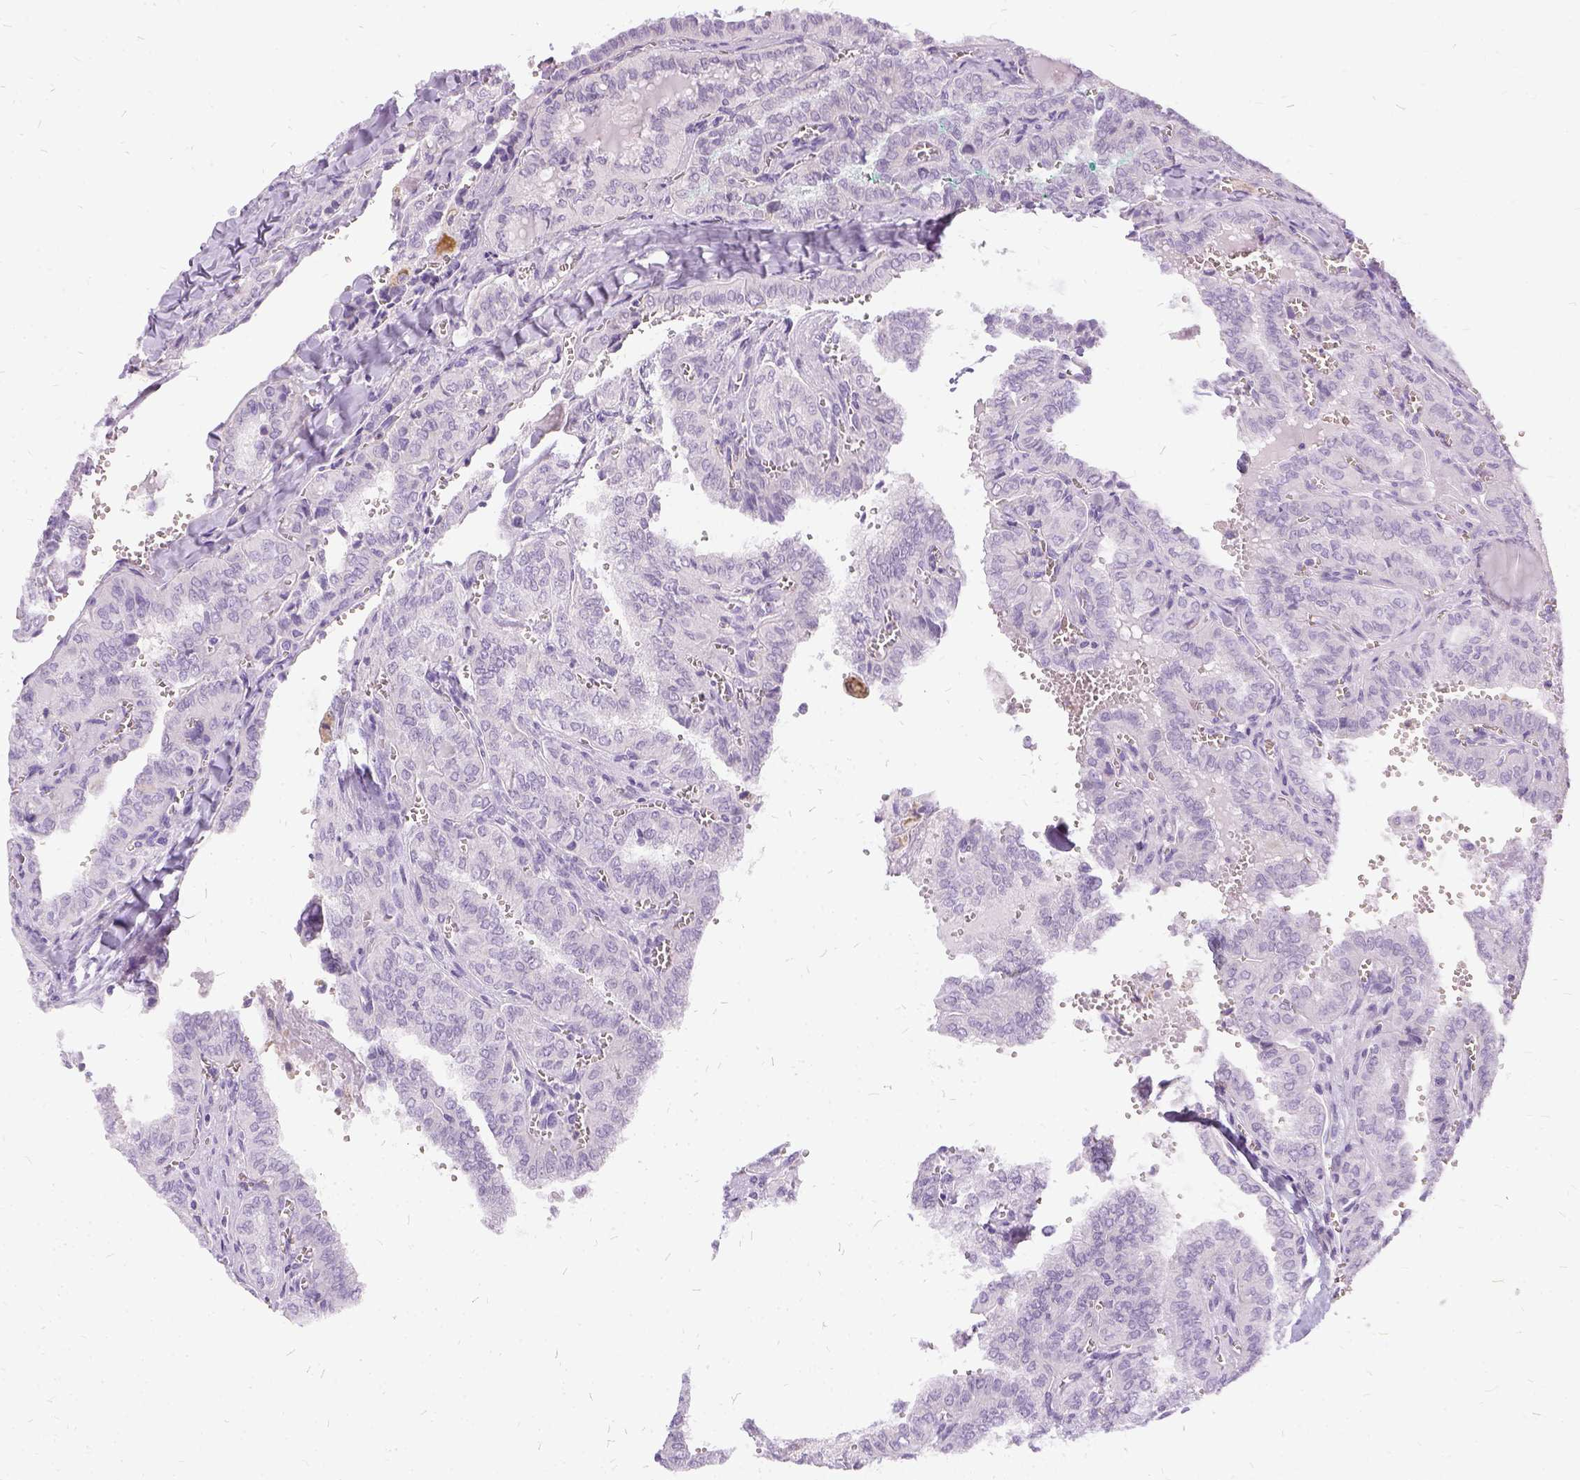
{"staining": {"intensity": "negative", "quantity": "none", "location": "none"}, "tissue": "thyroid cancer", "cell_type": "Tumor cells", "image_type": "cancer", "snomed": [{"axis": "morphology", "description": "Papillary adenocarcinoma, NOS"}, {"axis": "topography", "description": "Thyroid gland"}], "caption": "Immunohistochemical staining of human thyroid cancer exhibits no significant staining in tumor cells.", "gene": "FDX1", "patient": {"sex": "female", "age": 41}}